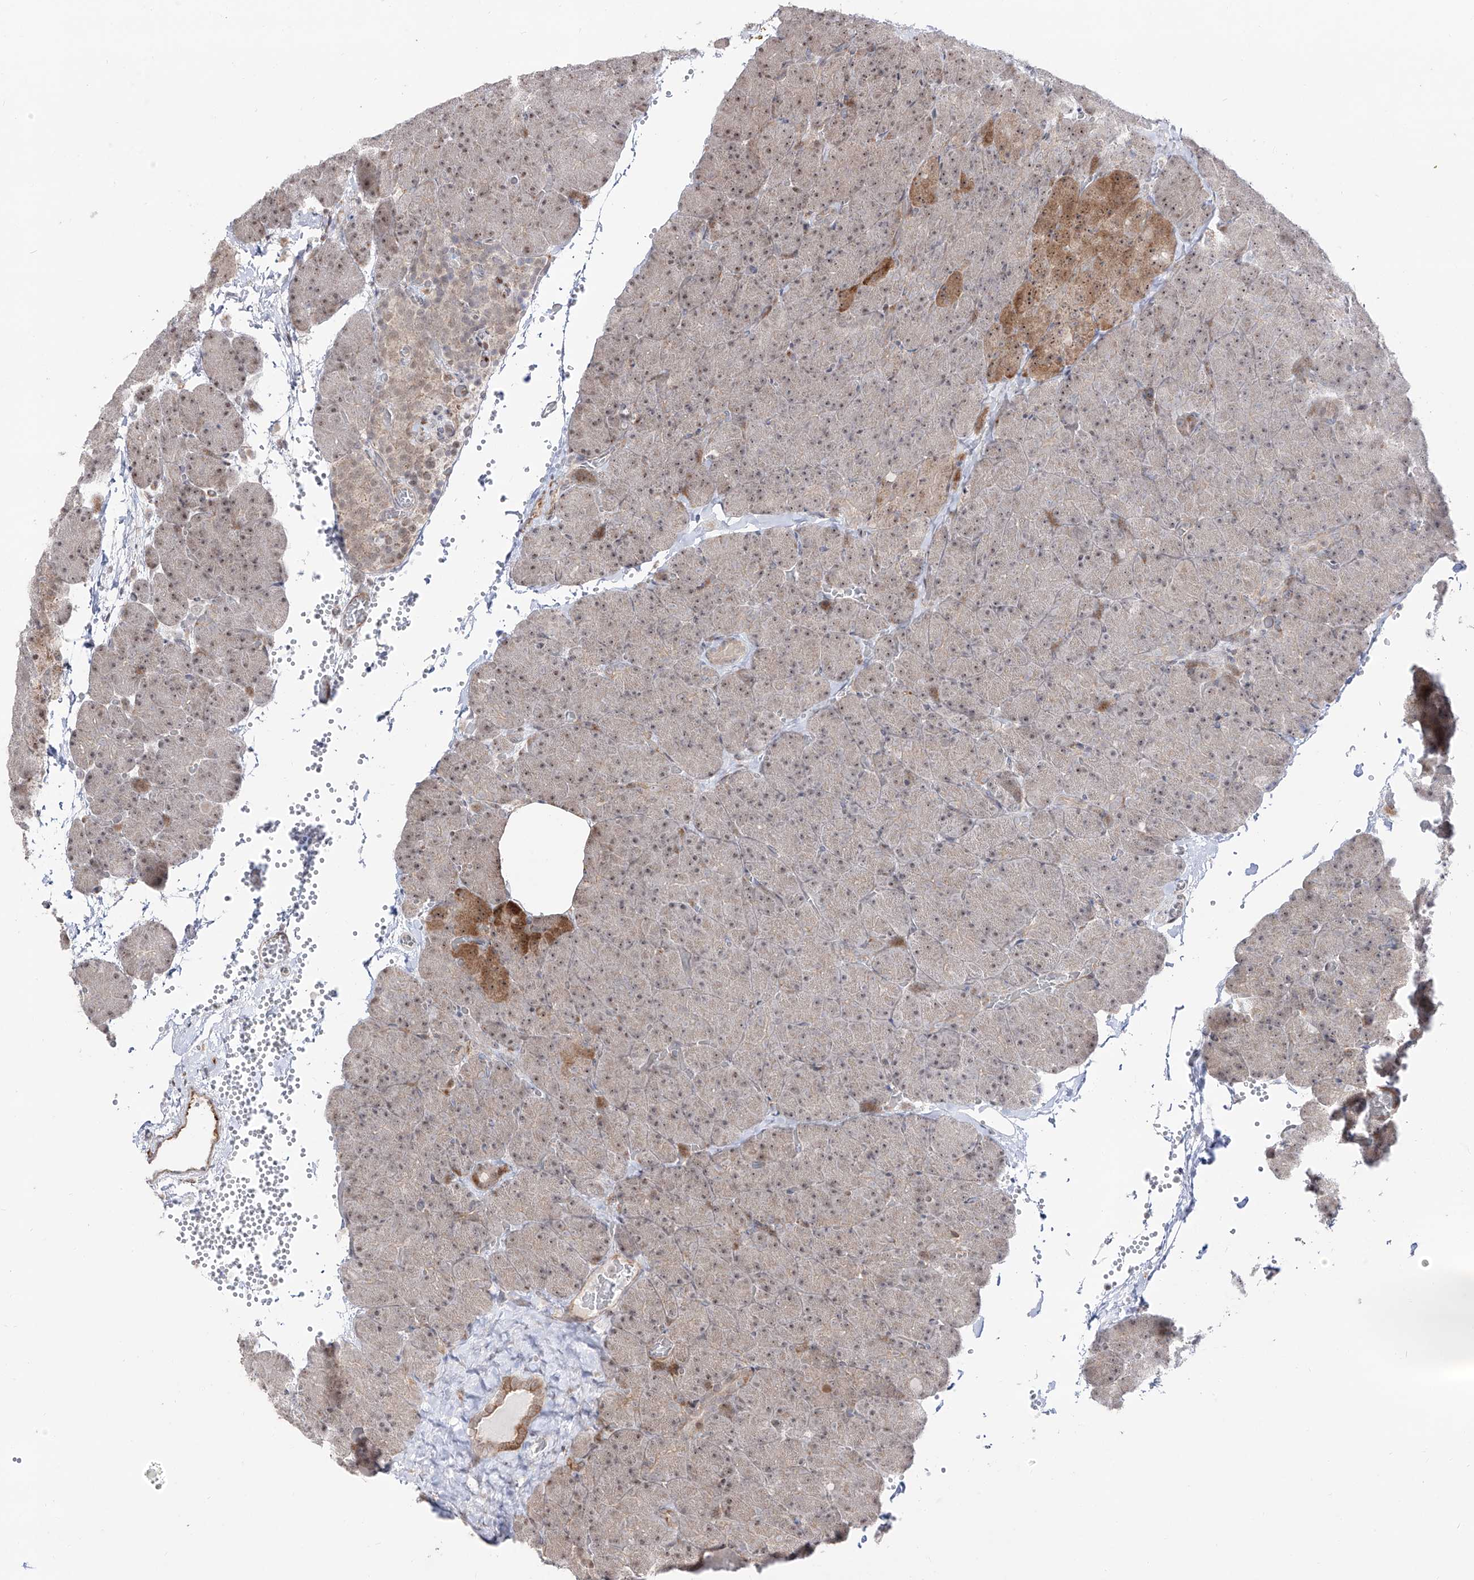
{"staining": {"intensity": "moderate", "quantity": "25%-75%", "location": "cytoplasmic/membranous,nuclear"}, "tissue": "pancreas", "cell_type": "Exocrine glandular cells", "image_type": "normal", "snomed": [{"axis": "morphology", "description": "Normal tissue, NOS"}, {"axis": "morphology", "description": "Carcinoid, malignant, NOS"}, {"axis": "topography", "description": "Pancreas"}], "caption": "Pancreas was stained to show a protein in brown. There is medium levels of moderate cytoplasmic/membranous,nuclear staining in about 25%-75% of exocrine glandular cells. (Brightfield microscopy of DAB IHC at high magnification).", "gene": "ZNF180", "patient": {"sex": "female", "age": 35}}